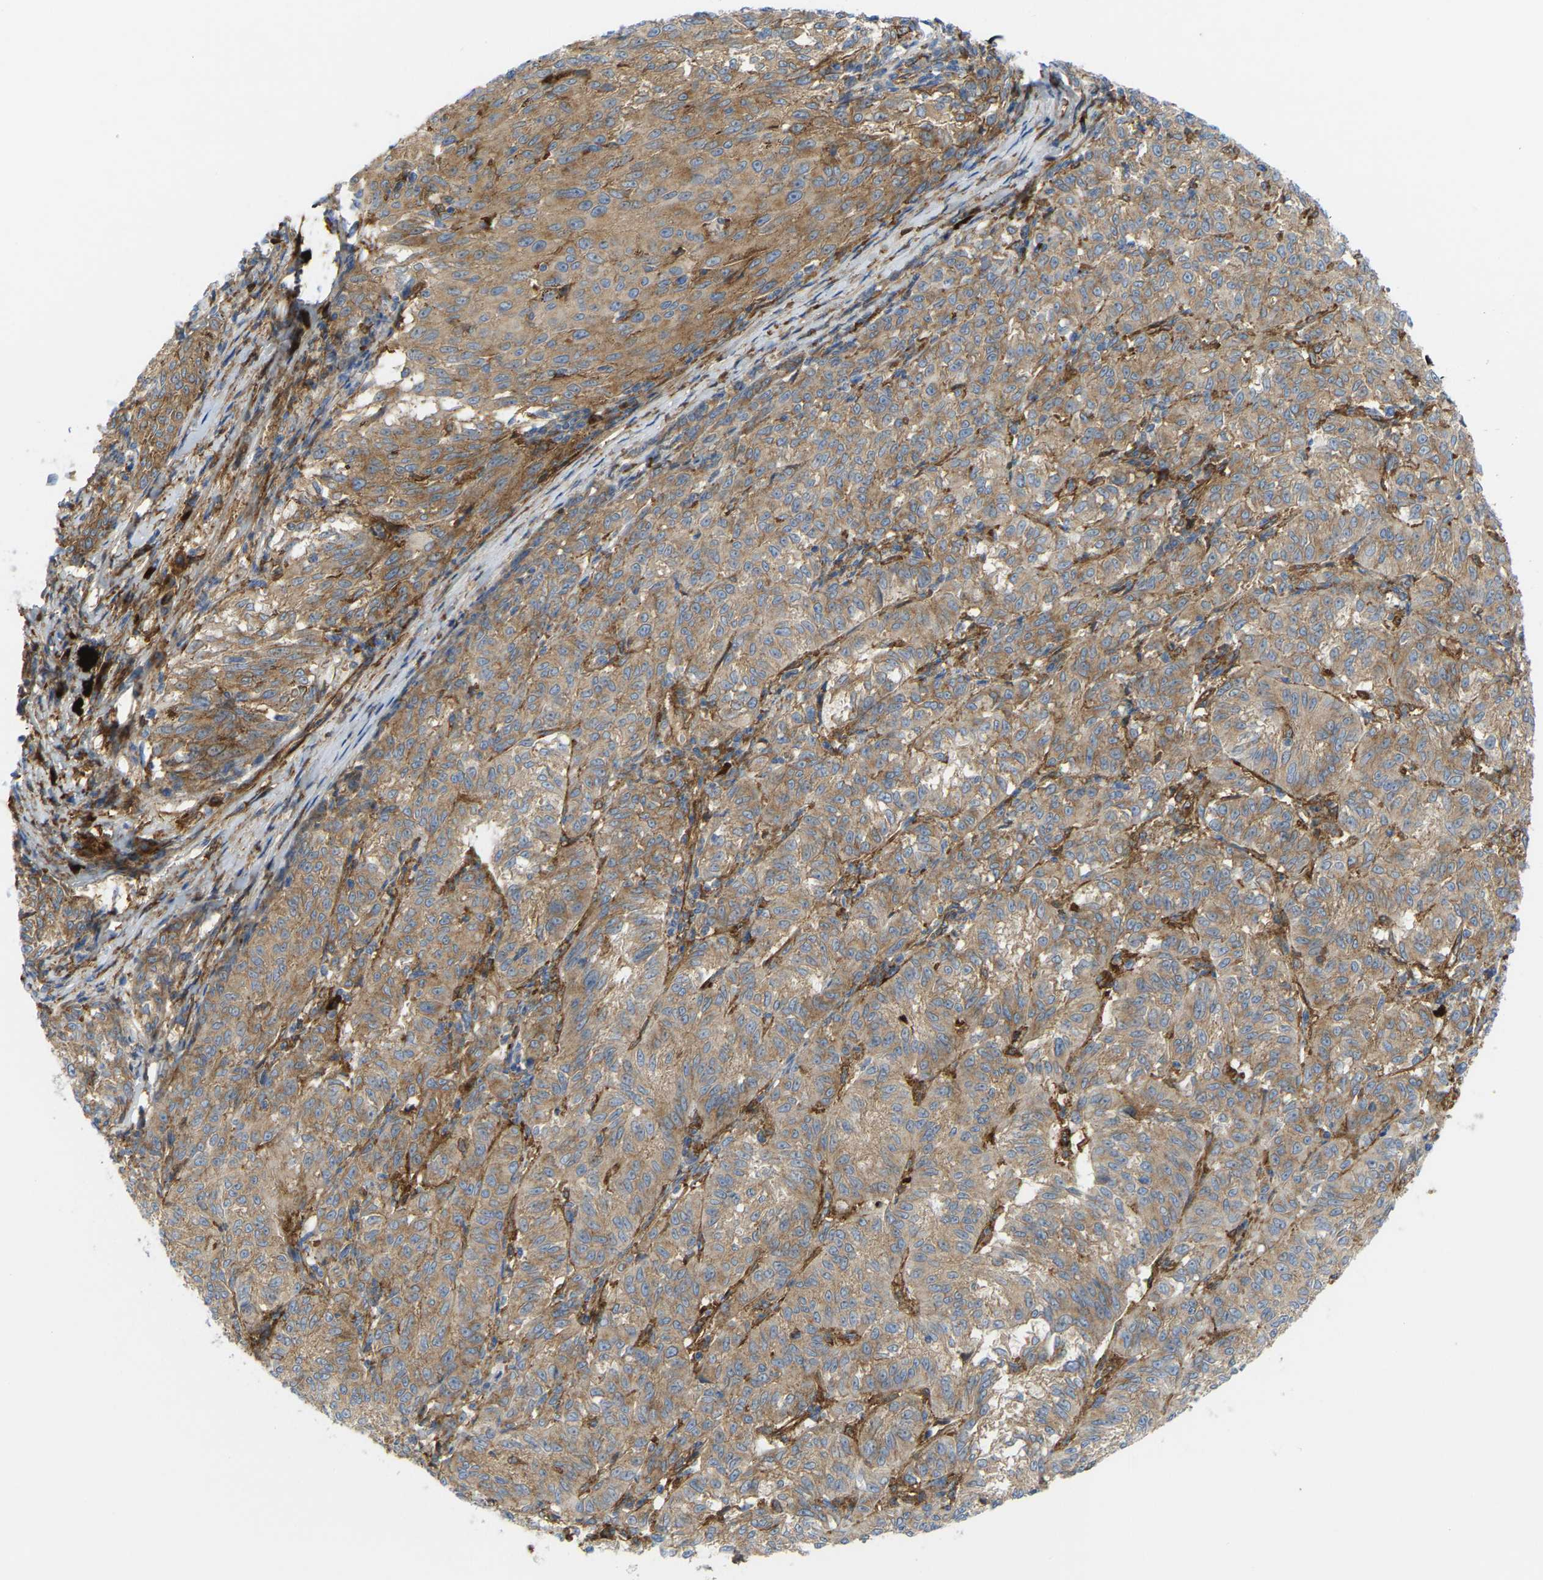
{"staining": {"intensity": "moderate", "quantity": "25%-75%", "location": "cytoplasmic/membranous"}, "tissue": "melanoma", "cell_type": "Tumor cells", "image_type": "cancer", "snomed": [{"axis": "morphology", "description": "Malignant melanoma, NOS"}, {"axis": "topography", "description": "Skin"}], "caption": "IHC of human melanoma exhibits medium levels of moderate cytoplasmic/membranous staining in about 25%-75% of tumor cells.", "gene": "PICALM", "patient": {"sex": "female", "age": 72}}